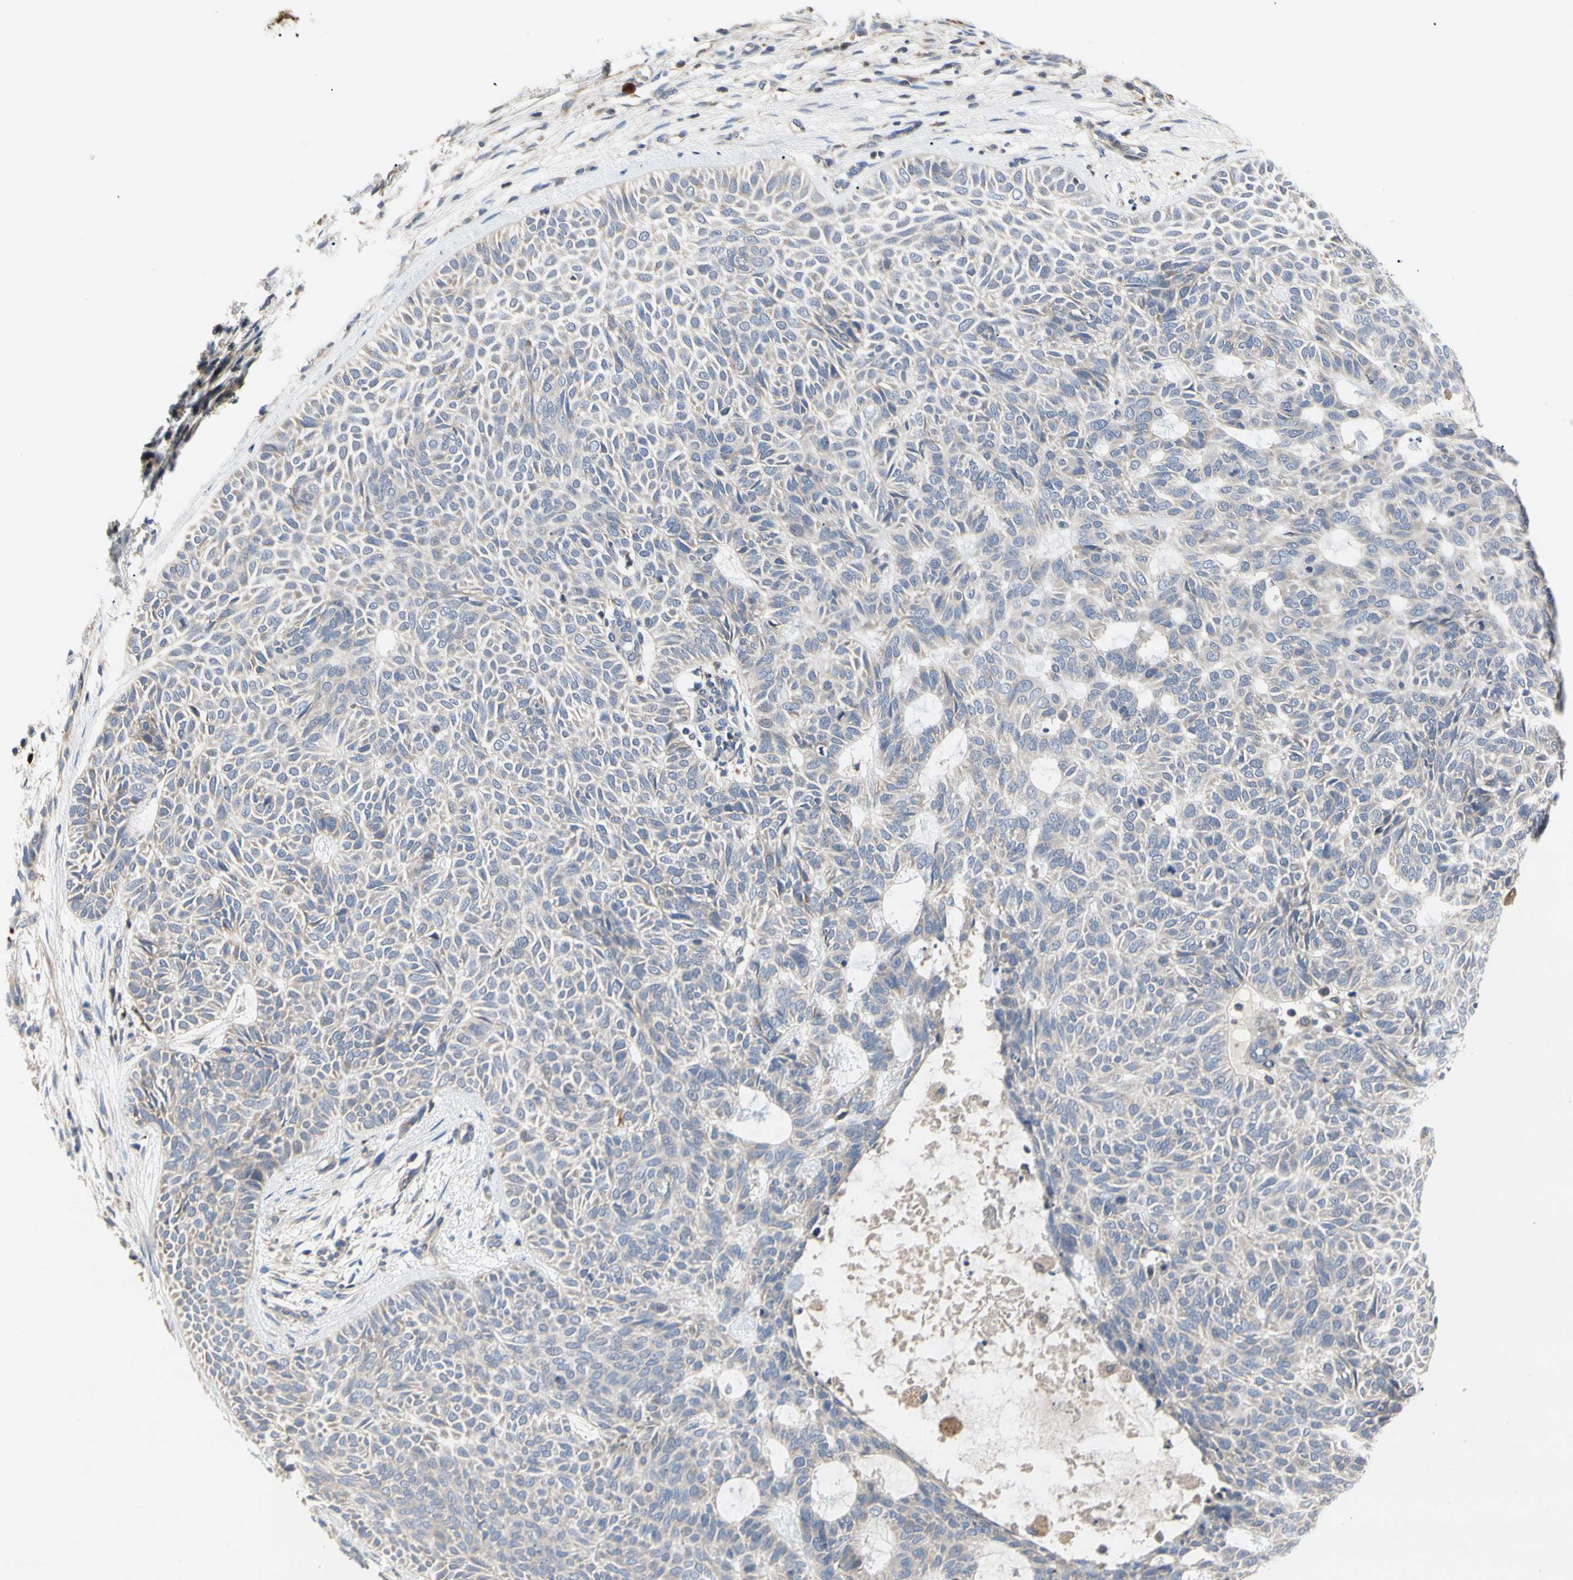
{"staining": {"intensity": "negative", "quantity": "none", "location": "none"}, "tissue": "skin cancer", "cell_type": "Tumor cells", "image_type": "cancer", "snomed": [{"axis": "morphology", "description": "Basal cell carcinoma"}, {"axis": "topography", "description": "Skin"}], "caption": "An image of basal cell carcinoma (skin) stained for a protein shows no brown staining in tumor cells.", "gene": "MMEL1", "patient": {"sex": "male", "age": 87}}